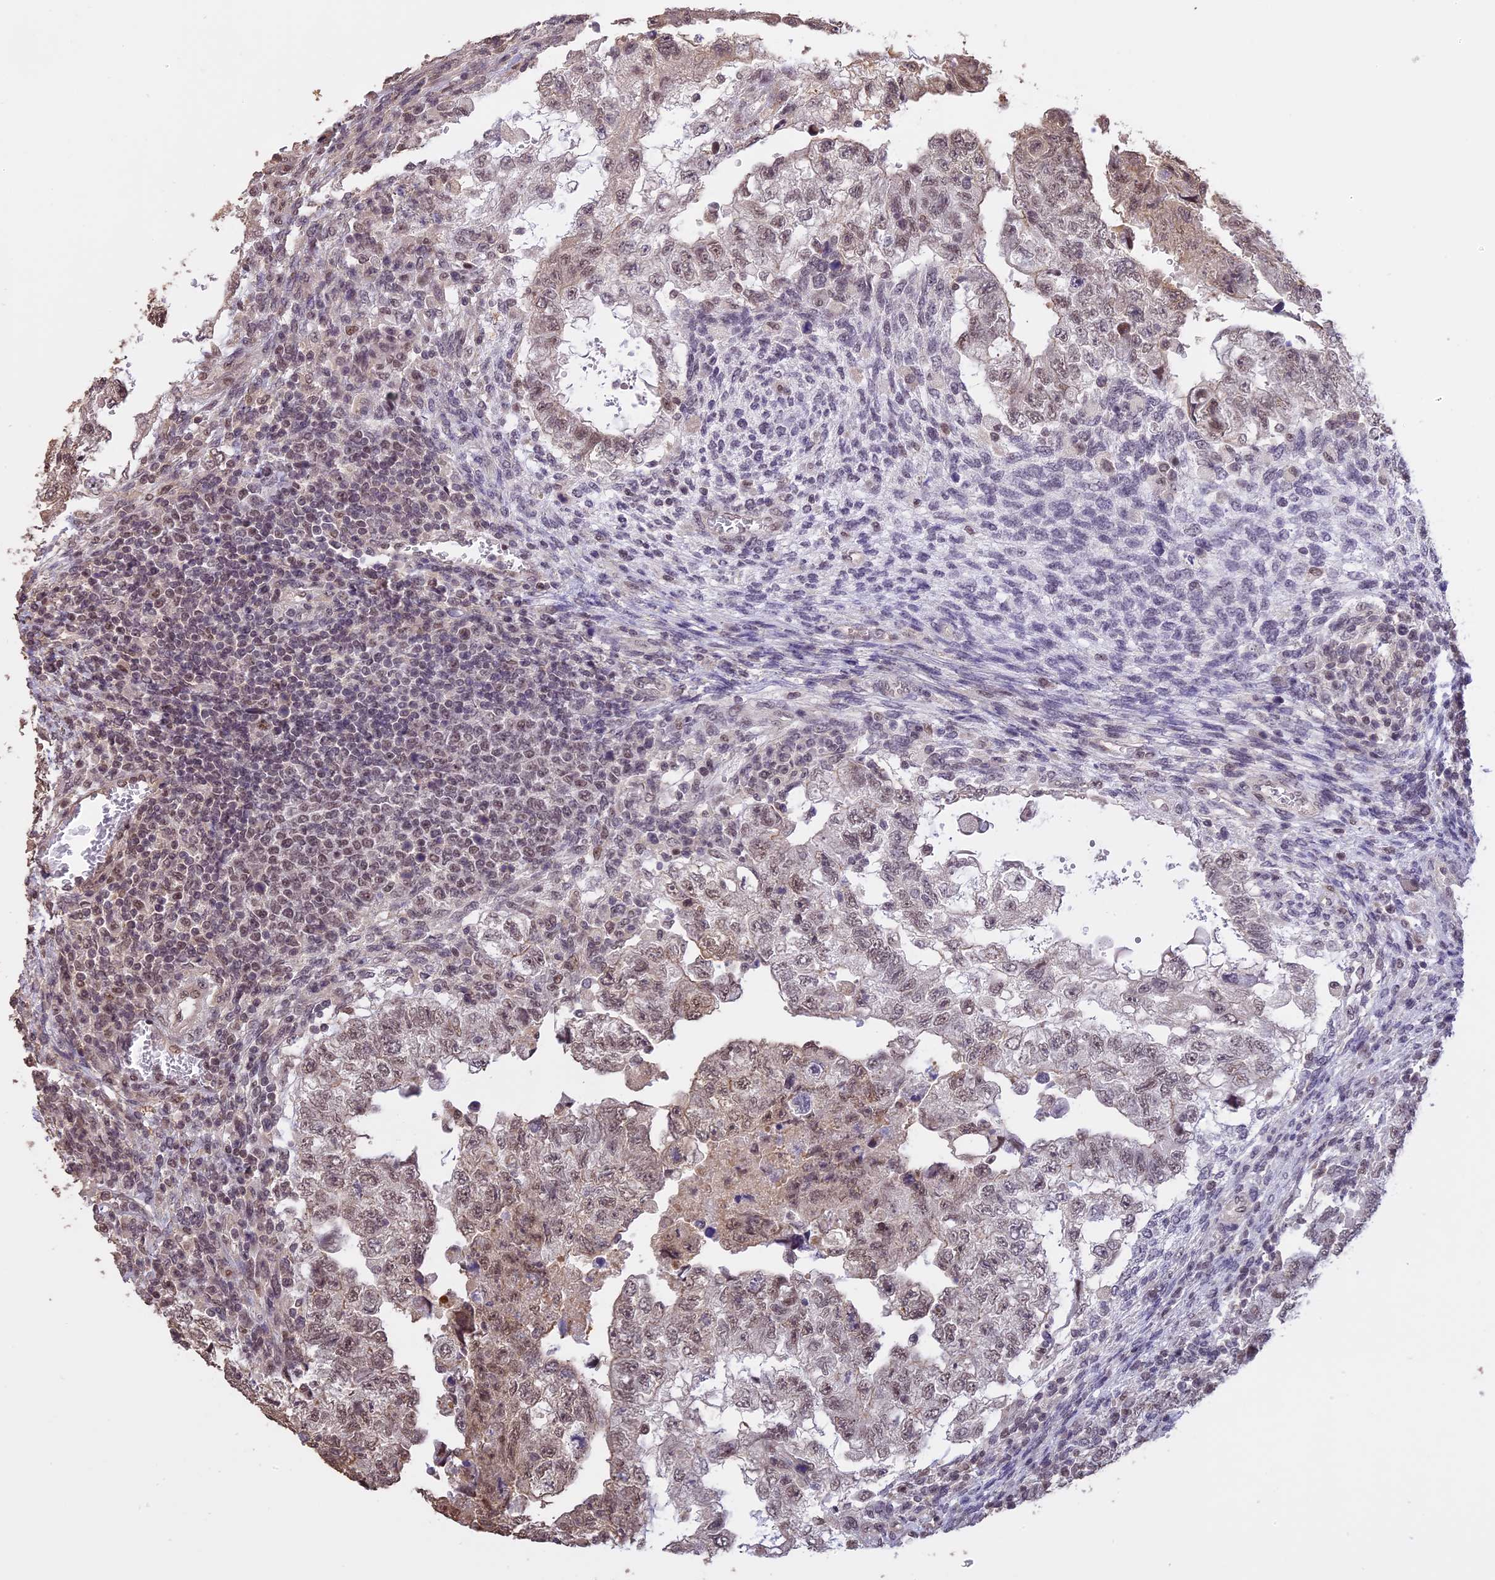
{"staining": {"intensity": "weak", "quantity": ">75%", "location": "nuclear"}, "tissue": "testis cancer", "cell_type": "Tumor cells", "image_type": "cancer", "snomed": [{"axis": "morphology", "description": "Carcinoma, Embryonal, NOS"}, {"axis": "topography", "description": "Testis"}], "caption": "Immunohistochemistry (IHC) of testis cancer displays low levels of weak nuclear expression in approximately >75% of tumor cells.", "gene": "TIGD7", "patient": {"sex": "male", "age": 36}}